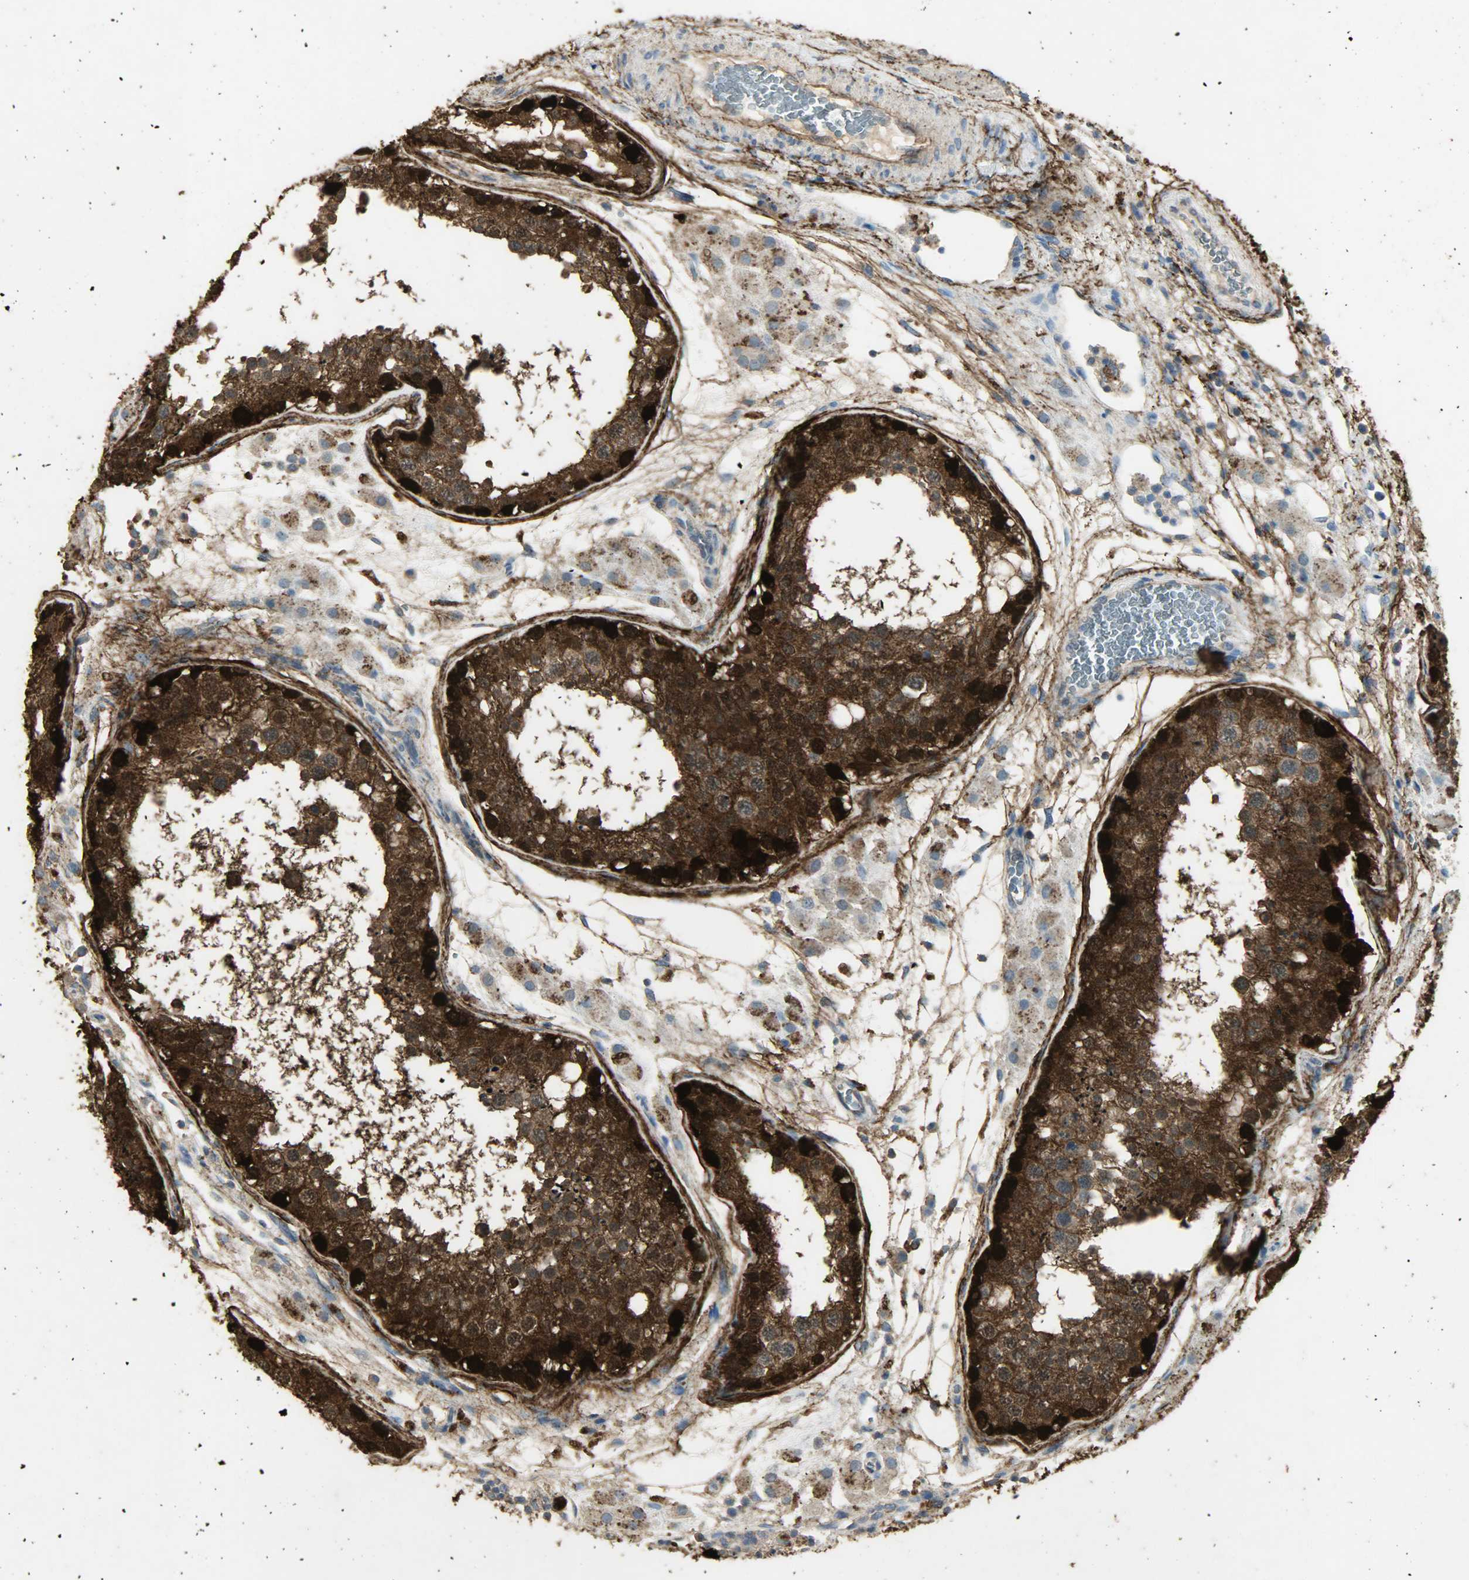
{"staining": {"intensity": "strong", "quantity": ">75%", "location": "cytoplasmic/membranous,nuclear"}, "tissue": "testis", "cell_type": "Cells in seminiferous ducts", "image_type": "normal", "snomed": [{"axis": "morphology", "description": "Normal tissue, NOS"}, {"axis": "topography", "description": "Testis"}], "caption": "Immunohistochemical staining of unremarkable testis demonstrates >75% levels of strong cytoplasmic/membranous,nuclear protein positivity in about >75% of cells in seminiferous ducts. (Brightfield microscopy of DAB IHC at high magnification).", "gene": "ASB9", "patient": {"sex": "male", "age": 26}}